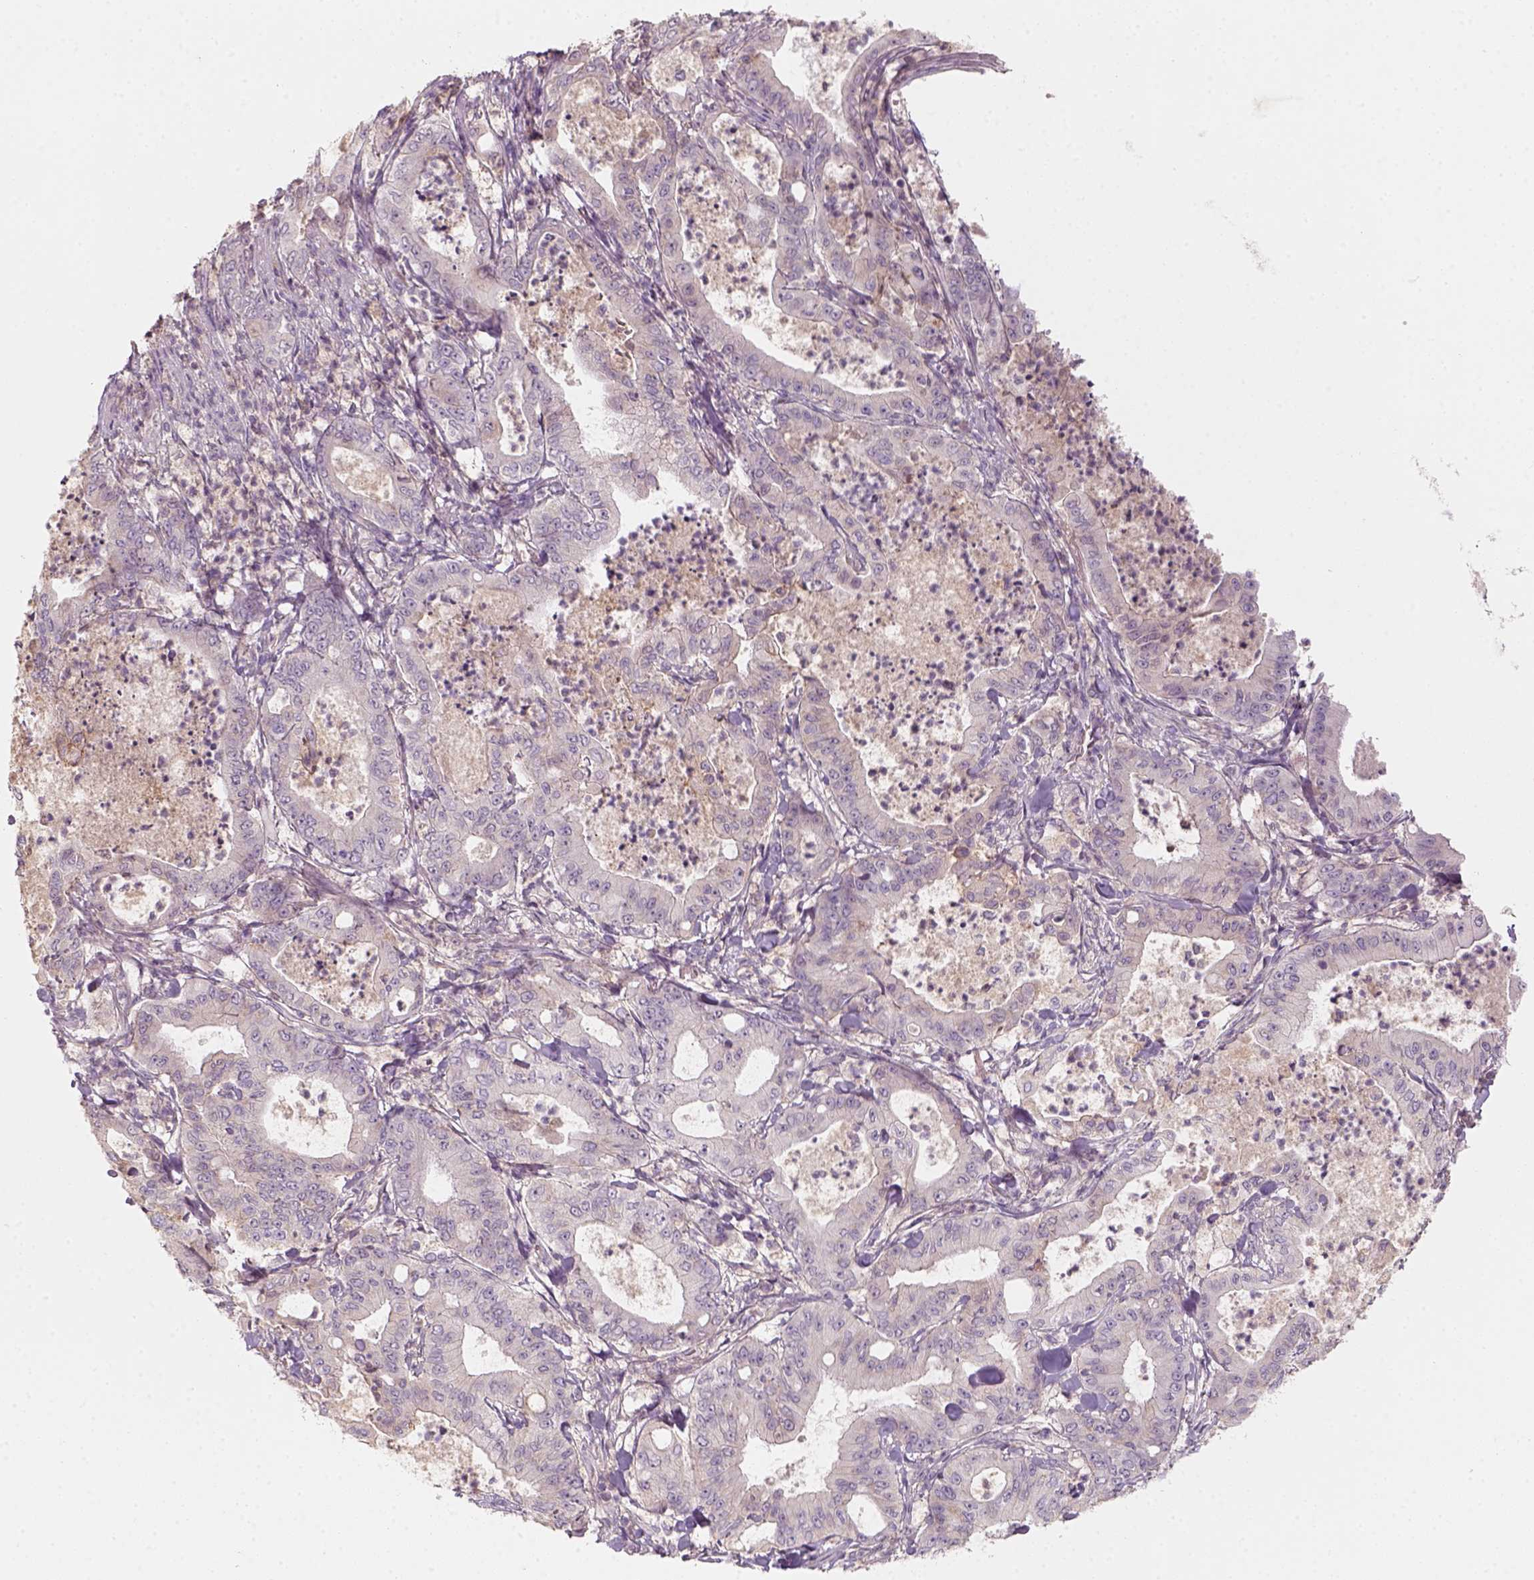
{"staining": {"intensity": "negative", "quantity": "none", "location": "none"}, "tissue": "pancreatic cancer", "cell_type": "Tumor cells", "image_type": "cancer", "snomed": [{"axis": "morphology", "description": "Adenocarcinoma, NOS"}, {"axis": "topography", "description": "Pancreas"}], "caption": "Immunohistochemistry photomicrograph of neoplastic tissue: pancreatic cancer stained with DAB demonstrates no significant protein positivity in tumor cells. Brightfield microscopy of immunohistochemistry stained with DAB (3,3'-diaminobenzidine) (brown) and hematoxylin (blue), captured at high magnification.", "gene": "AQP9", "patient": {"sex": "male", "age": 71}}